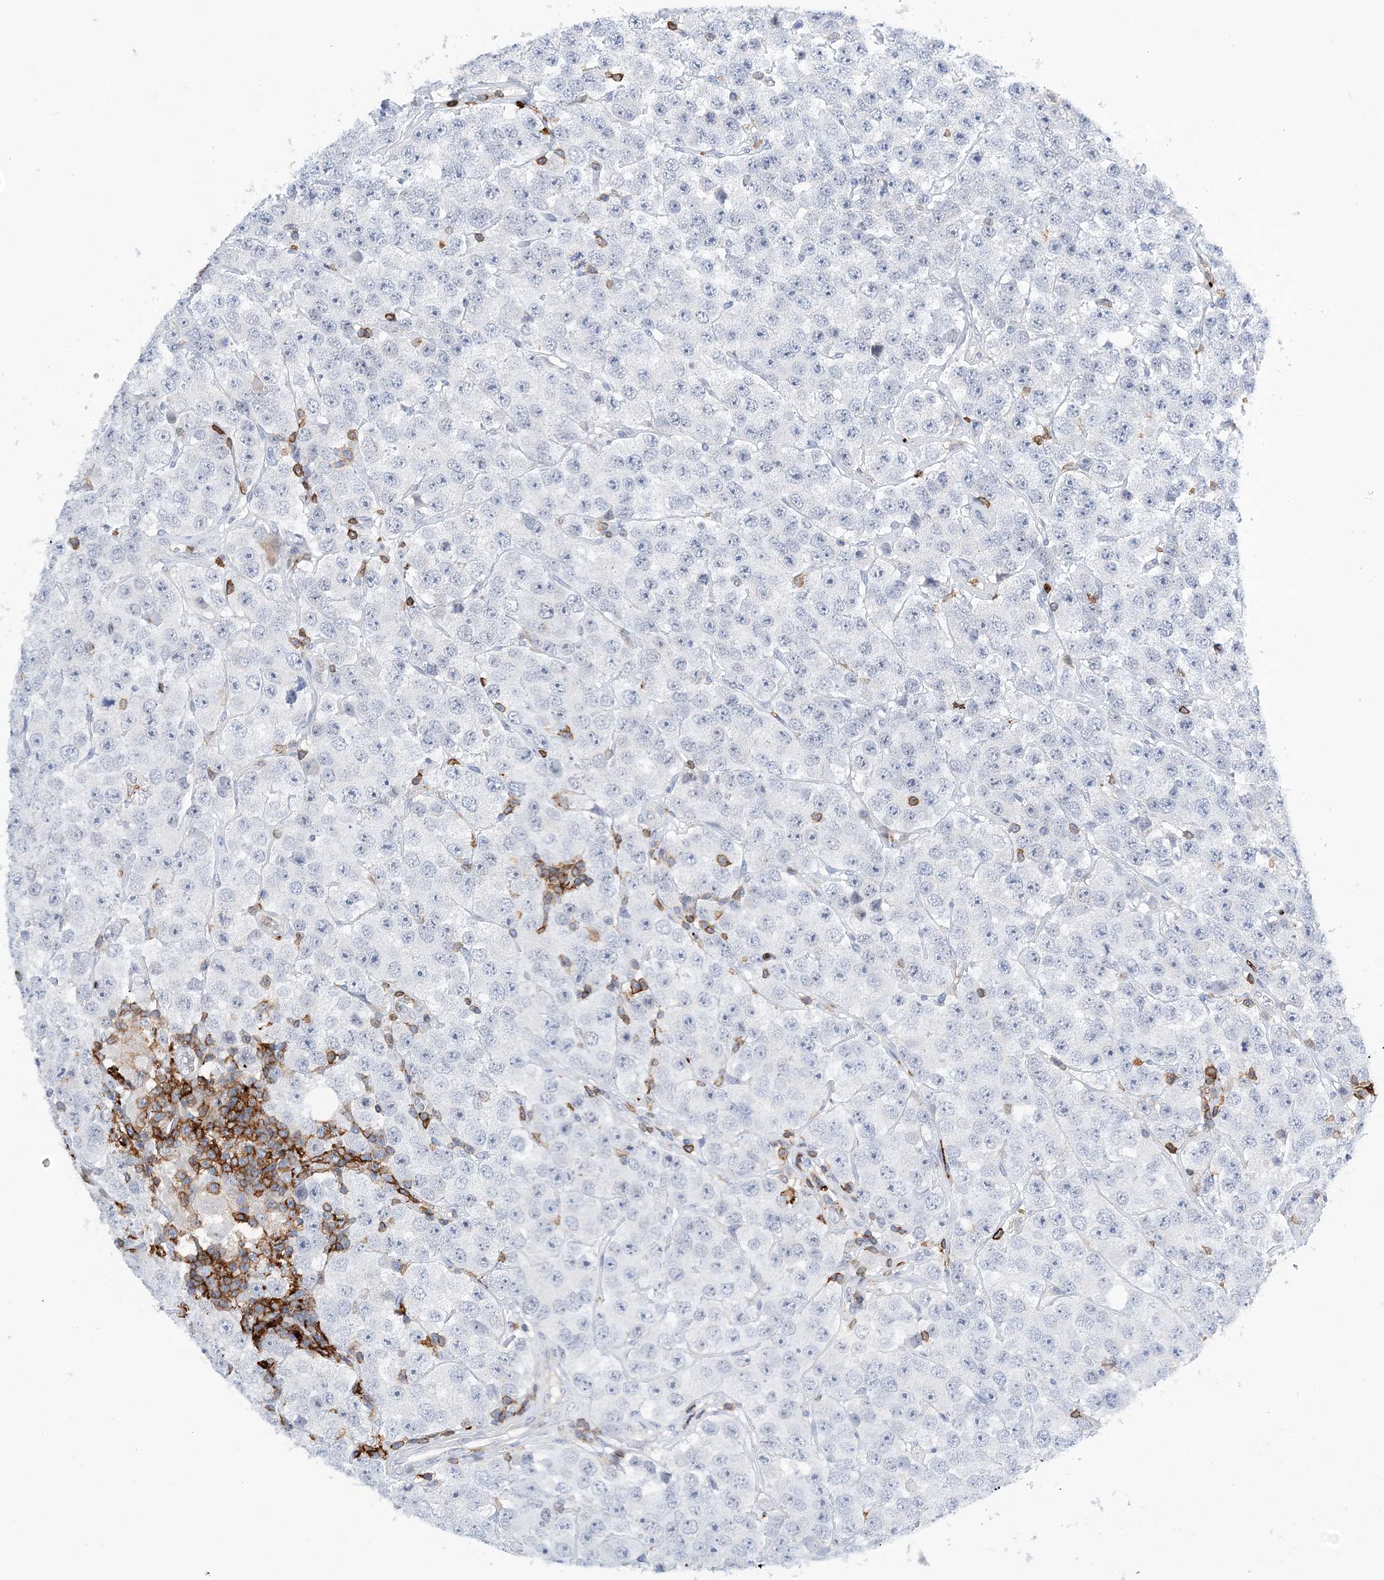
{"staining": {"intensity": "negative", "quantity": "none", "location": "none"}, "tissue": "testis cancer", "cell_type": "Tumor cells", "image_type": "cancer", "snomed": [{"axis": "morphology", "description": "Seminoma, NOS"}, {"axis": "topography", "description": "Testis"}], "caption": "Immunohistochemistry image of neoplastic tissue: testis seminoma stained with DAB demonstrates no significant protein positivity in tumor cells. (Immunohistochemistry (ihc), brightfield microscopy, high magnification).", "gene": "PRMT9", "patient": {"sex": "male", "age": 28}}